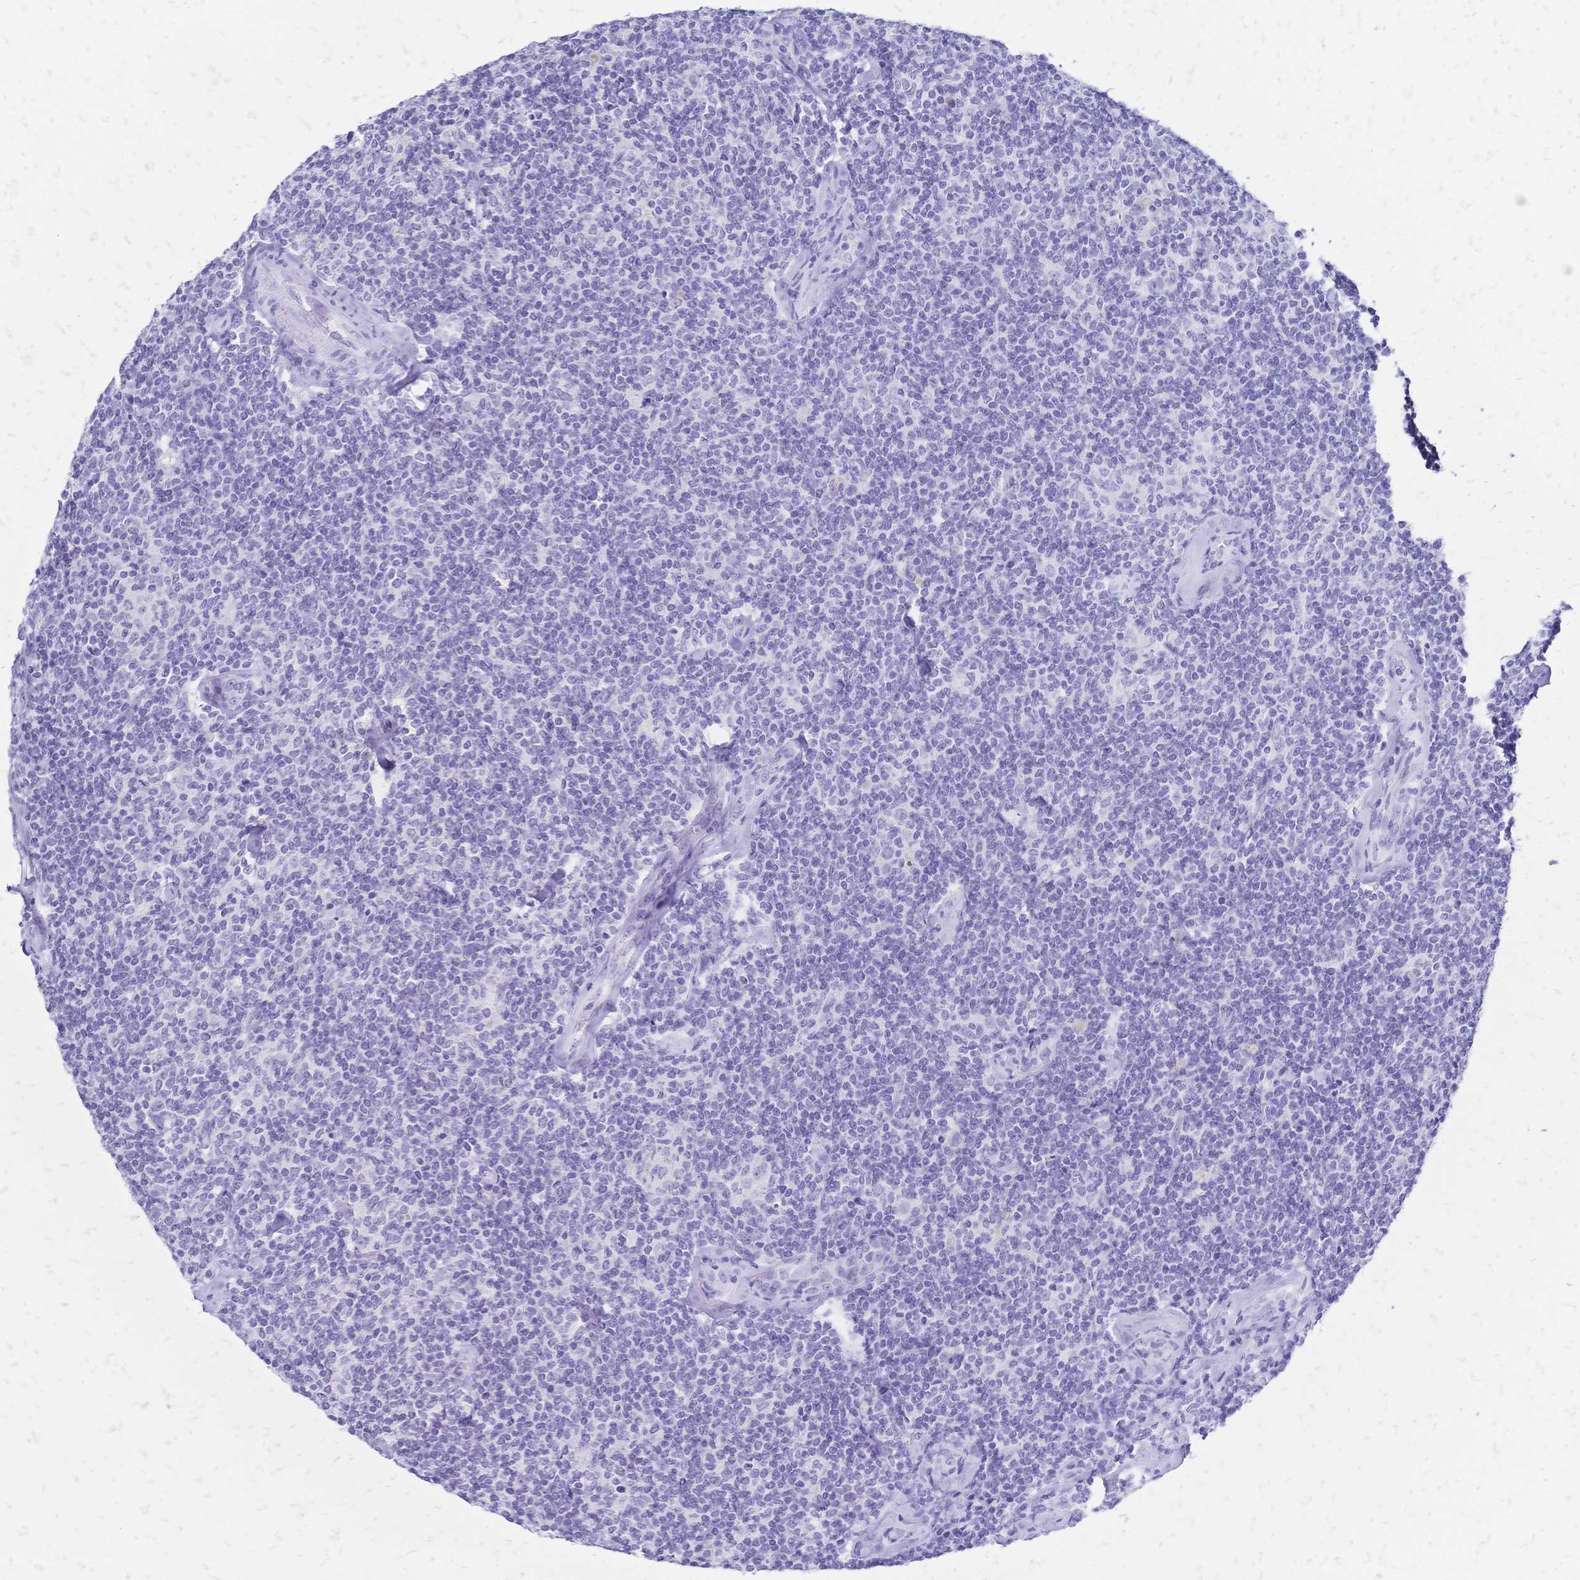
{"staining": {"intensity": "negative", "quantity": "none", "location": "none"}, "tissue": "lymphoma", "cell_type": "Tumor cells", "image_type": "cancer", "snomed": [{"axis": "morphology", "description": "Malignant lymphoma, non-Hodgkin's type, Low grade"}, {"axis": "topography", "description": "Lymph node"}], "caption": "Immunohistochemistry micrograph of neoplastic tissue: low-grade malignant lymphoma, non-Hodgkin's type stained with DAB (3,3'-diaminobenzidine) demonstrates no significant protein expression in tumor cells.", "gene": "FA2H", "patient": {"sex": "female", "age": 56}}